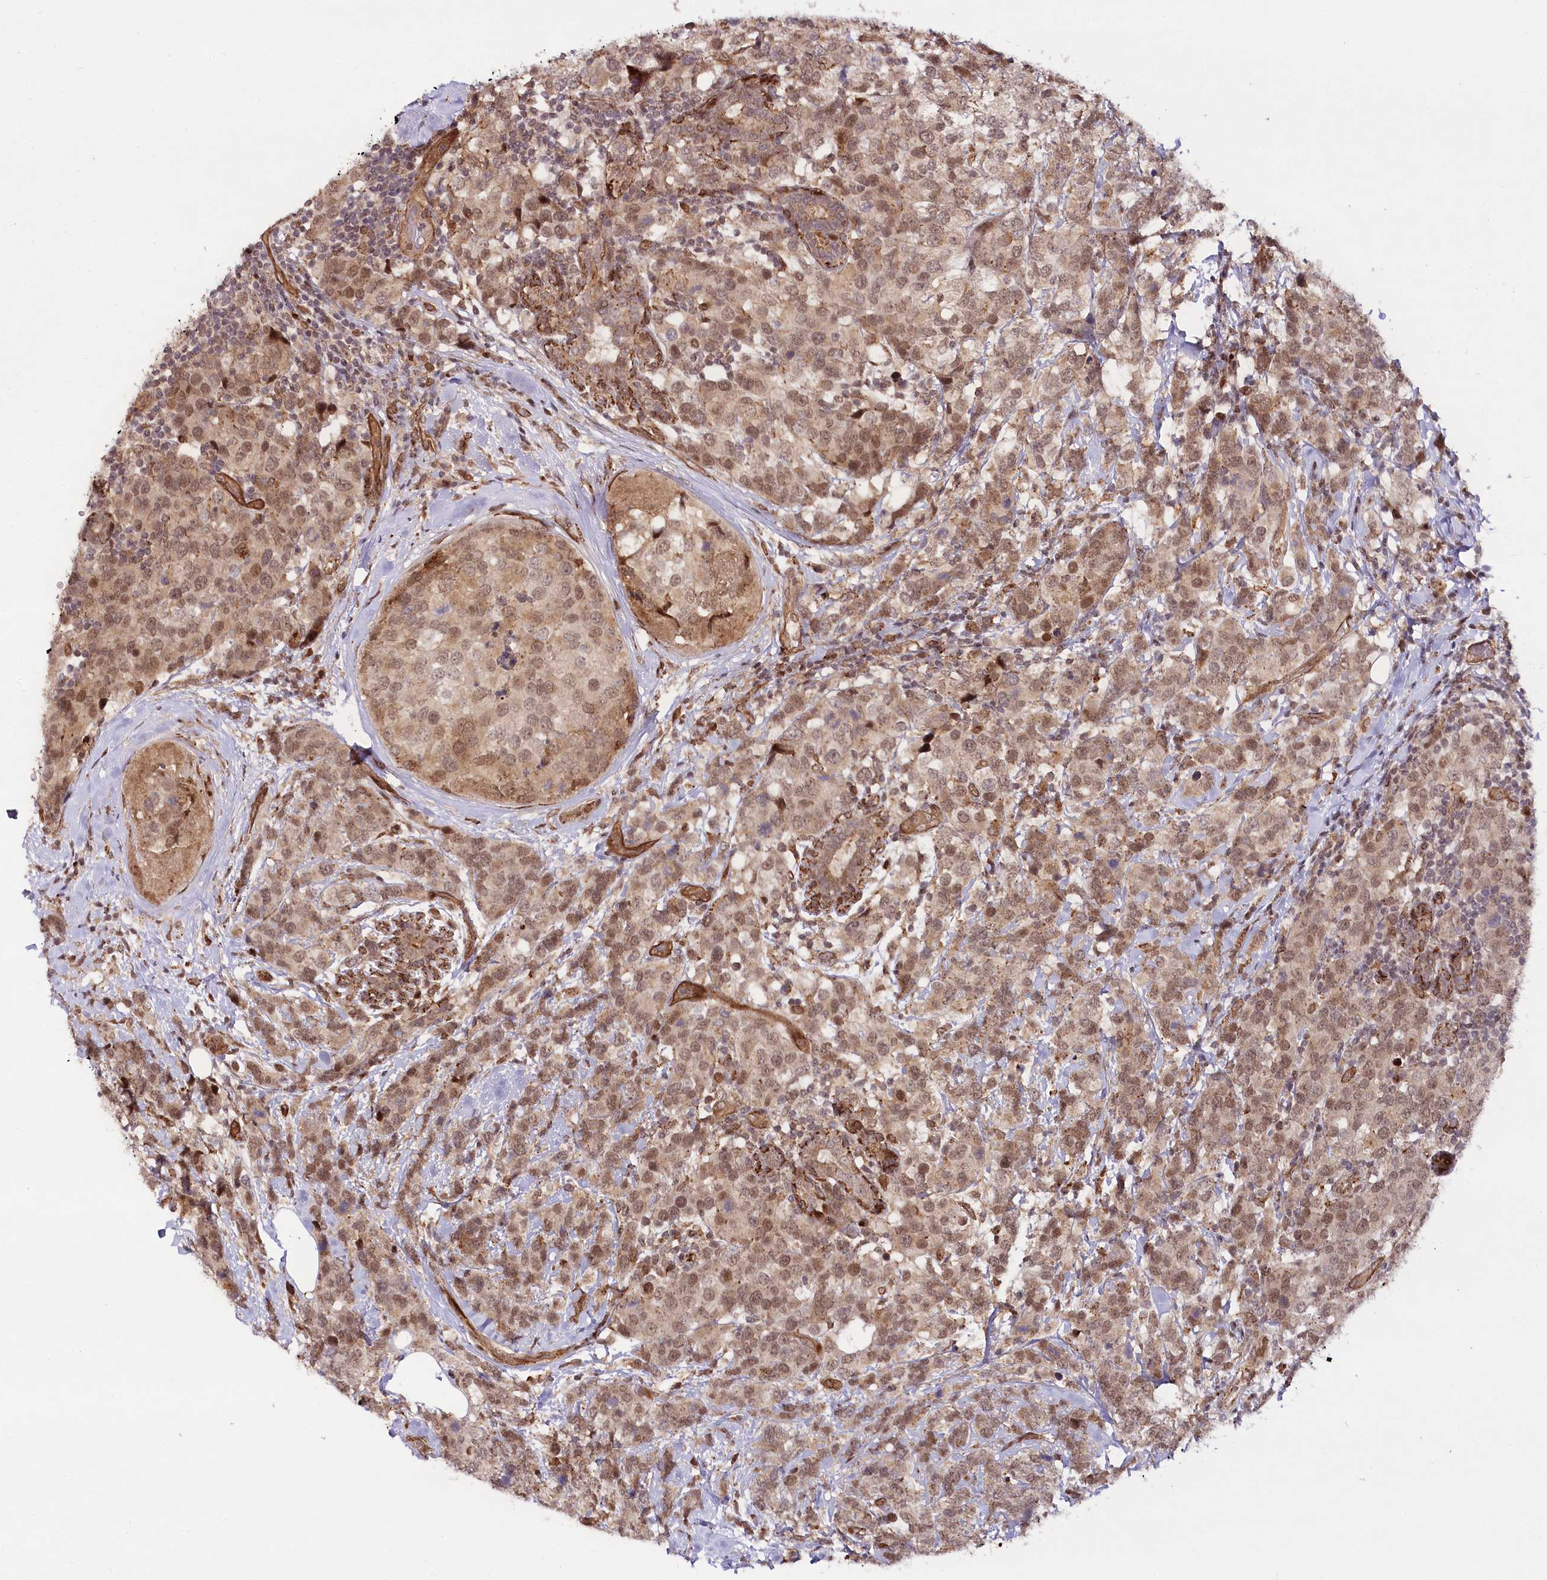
{"staining": {"intensity": "moderate", "quantity": ">75%", "location": "cytoplasmic/membranous"}, "tissue": "breast cancer", "cell_type": "Tumor cells", "image_type": "cancer", "snomed": [{"axis": "morphology", "description": "Lobular carcinoma"}, {"axis": "topography", "description": "Breast"}], "caption": "Immunohistochemical staining of lobular carcinoma (breast) shows medium levels of moderate cytoplasmic/membranous expression in approximately >75% of tumor cells.", "gene": "COPG1", "patient": {"sex": "female", "age": 59}}